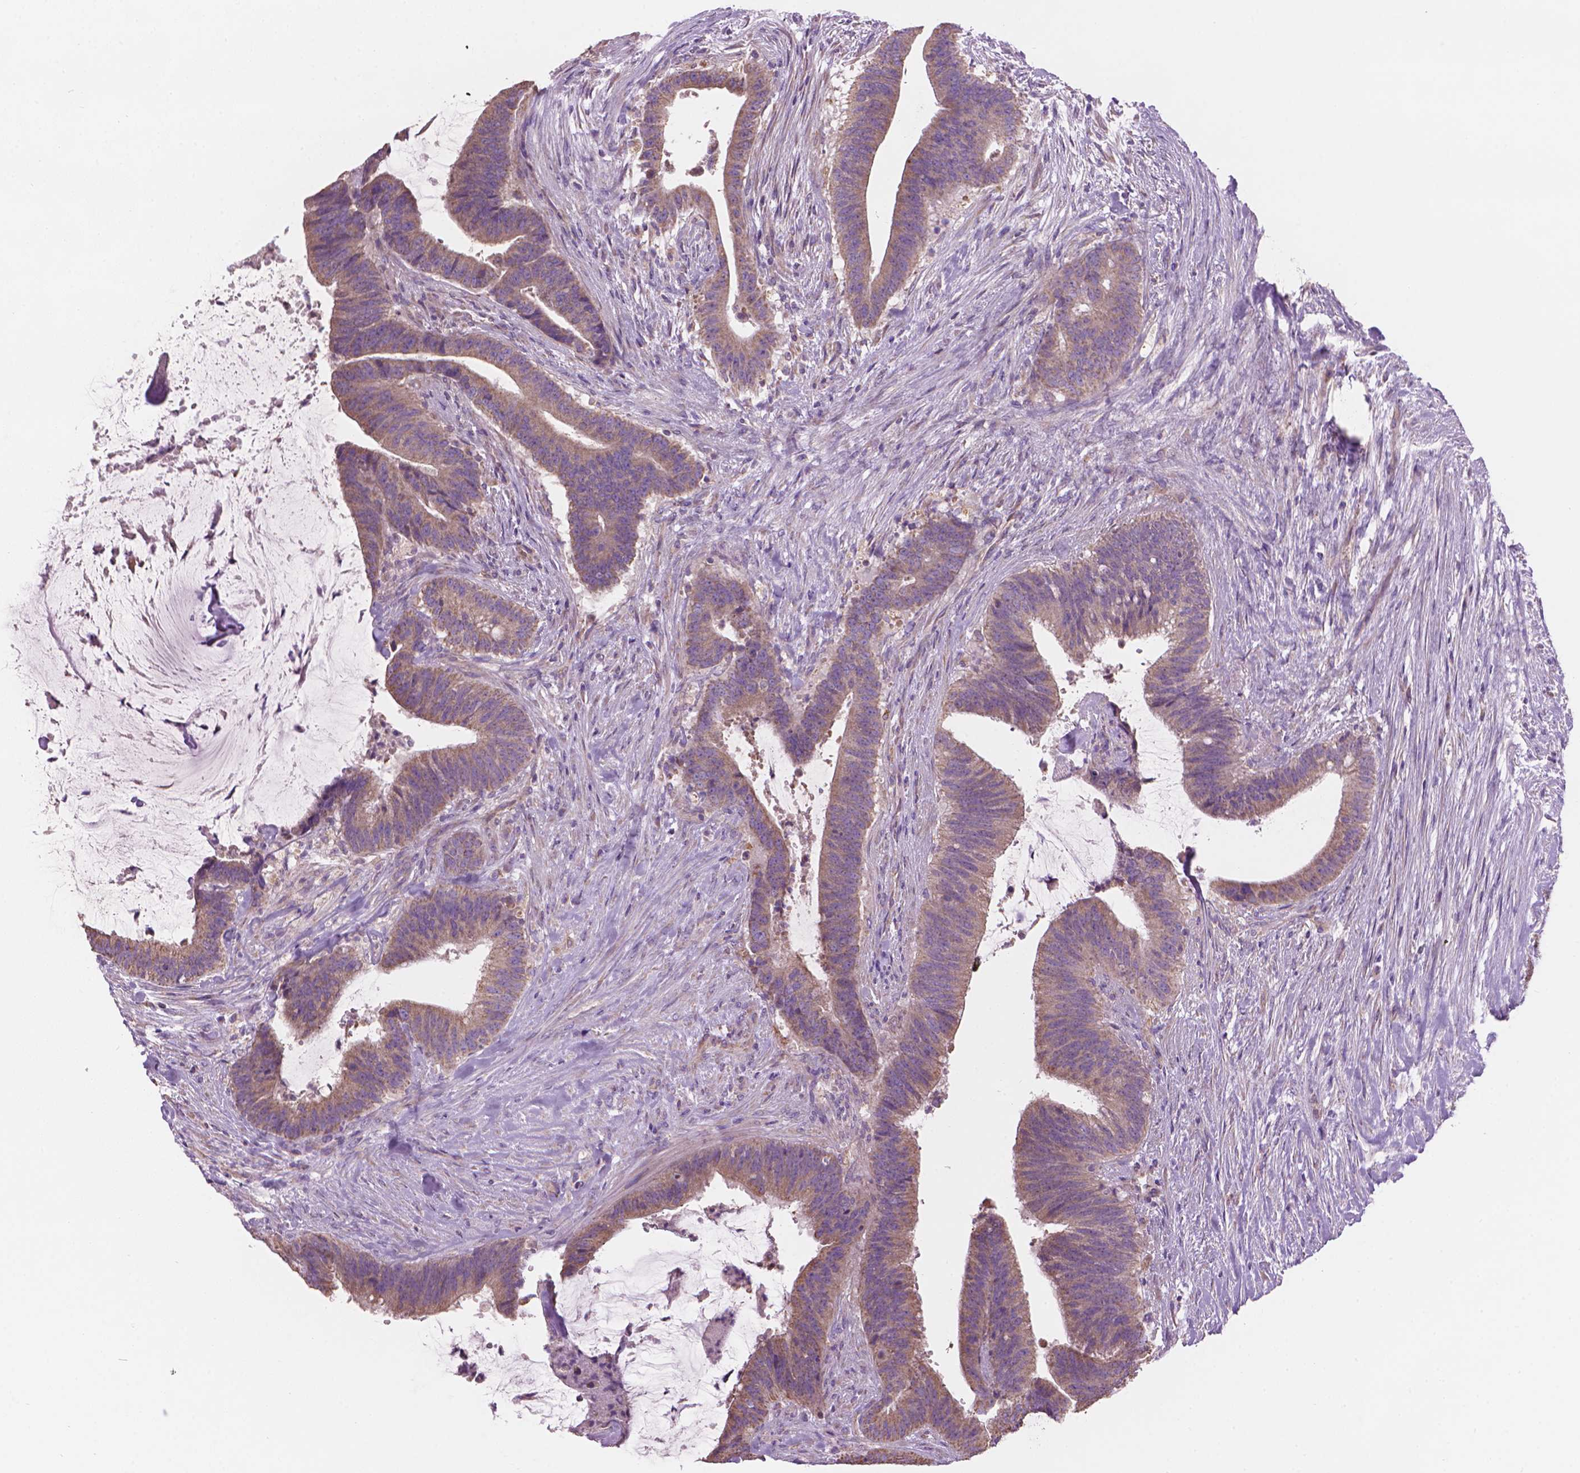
{"staining": {"intensity": "weak", "quantity": ">75%", "location": "cytoplasmic/membranous"}, "tissue": "colorectal cancer", "cell_type": "Tumor cells", "image_type": "cancer", "snomed": [{"axis": "morphology", "description": "Adenocarcinoma, NOS"}, {"axis": "topography", "description": "Colon"}], "caption": "About >75% of tumor cells in human adenocarcinoma (colorectal) exhibit weak cytoplasmic/membranous protein staining as visualized by brown immunohistochemical staining.", "gene": "TTC29", "patient": {"sex": "female", "age": 43}}